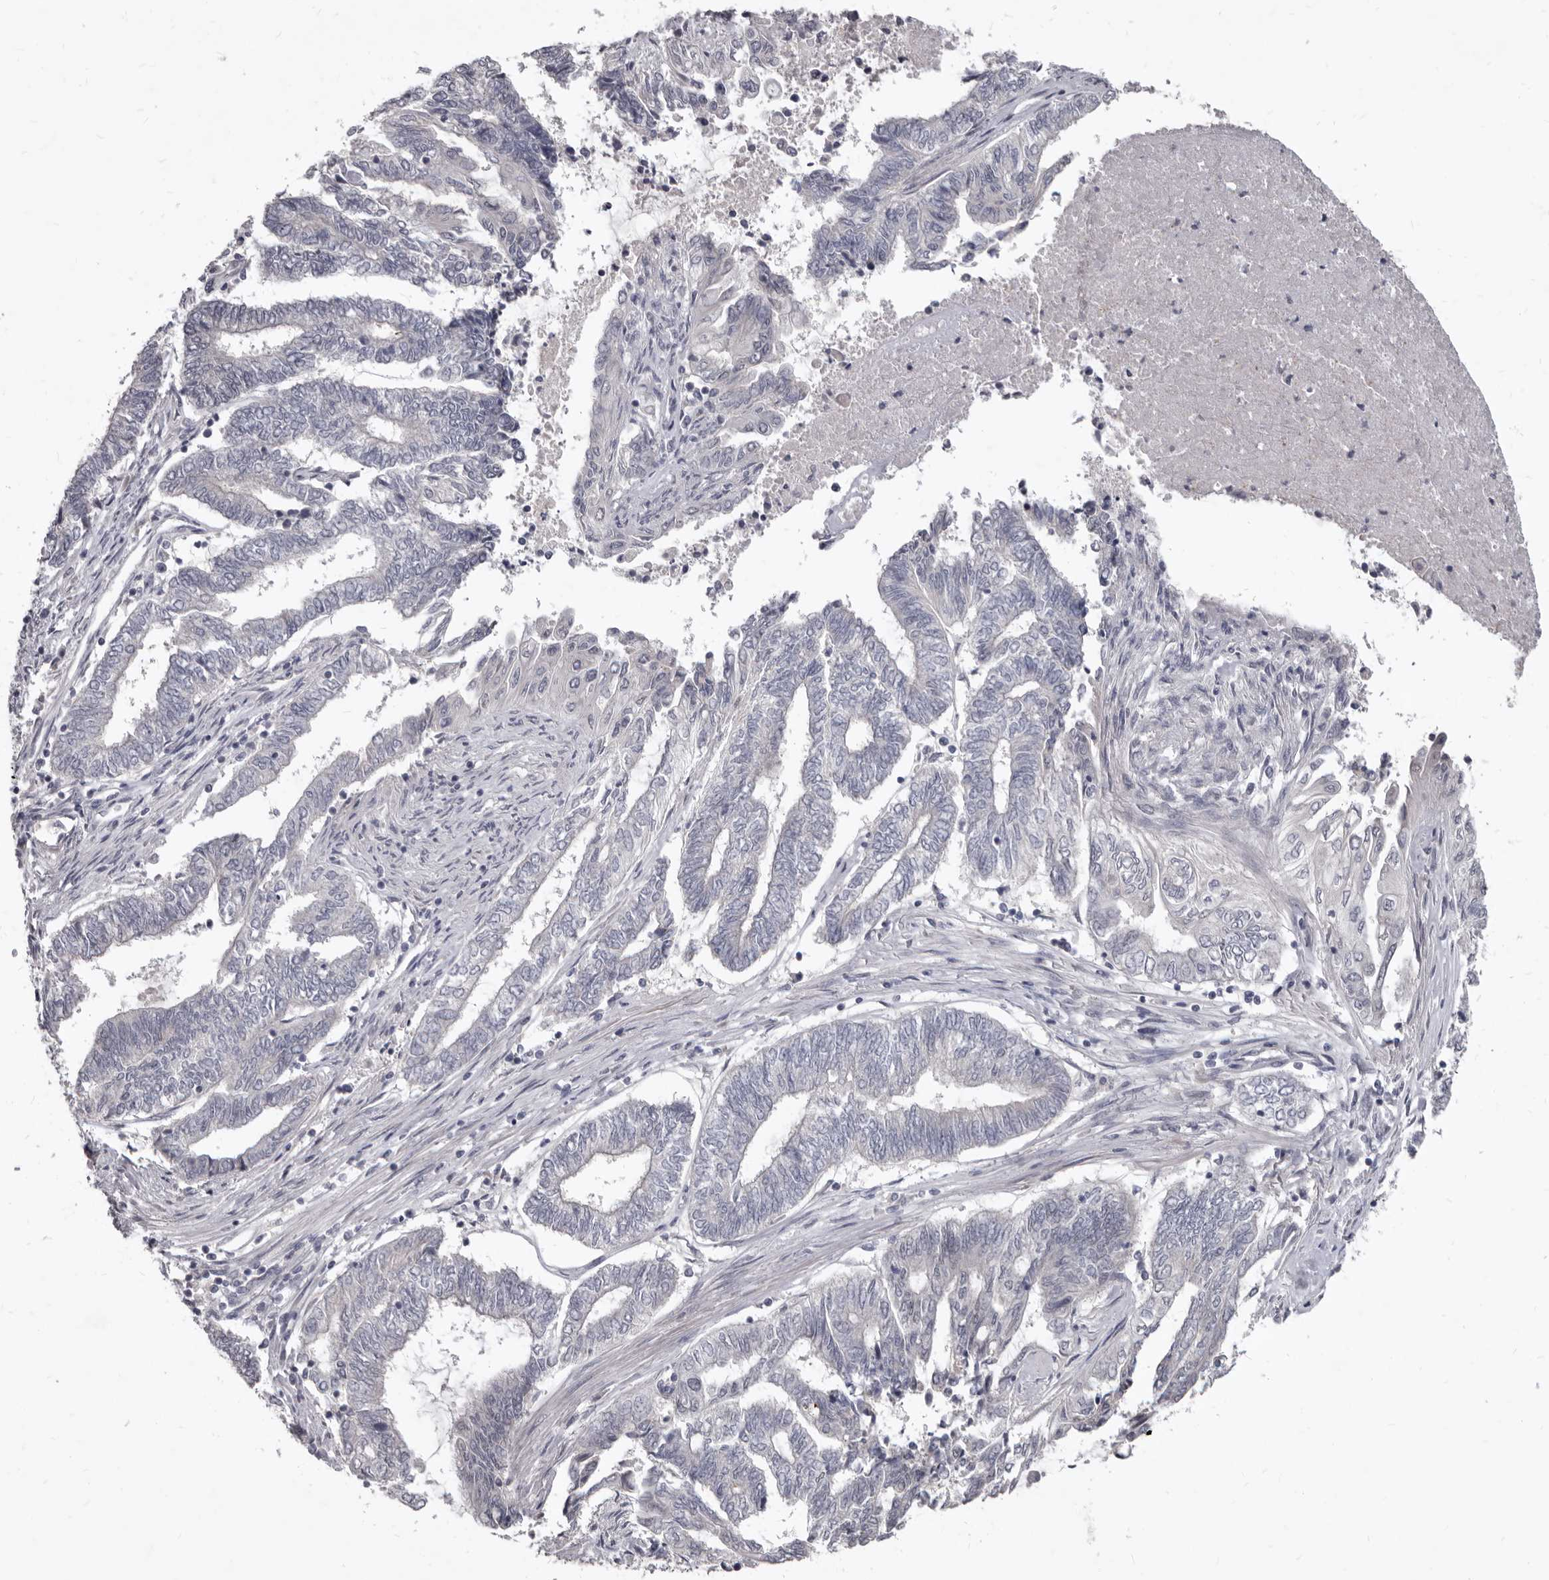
{"staining": {"intensity": "negative", "quantity": "none", "location": "none"}, "tissue": "endometrial cancer", "cell_type": "Tumor cells", "image_type": "cancer", "snomed": [{"axis": "morphology", "description": "Adenocarcinoma, NOS"}, {"axis": "topography", "description": "Uterus"}, {"axis": "topography", "description": "Endometrium"}], "caption": "Protein analysis of endometrial cancer reveals no significant staining in tumor cells. The staining is performed using DAB brown chromogen with nuclei counter-stained in using hematoxylin.", "gene": "SULT1E1", "patient": {"sex": "female", "age": 70}}